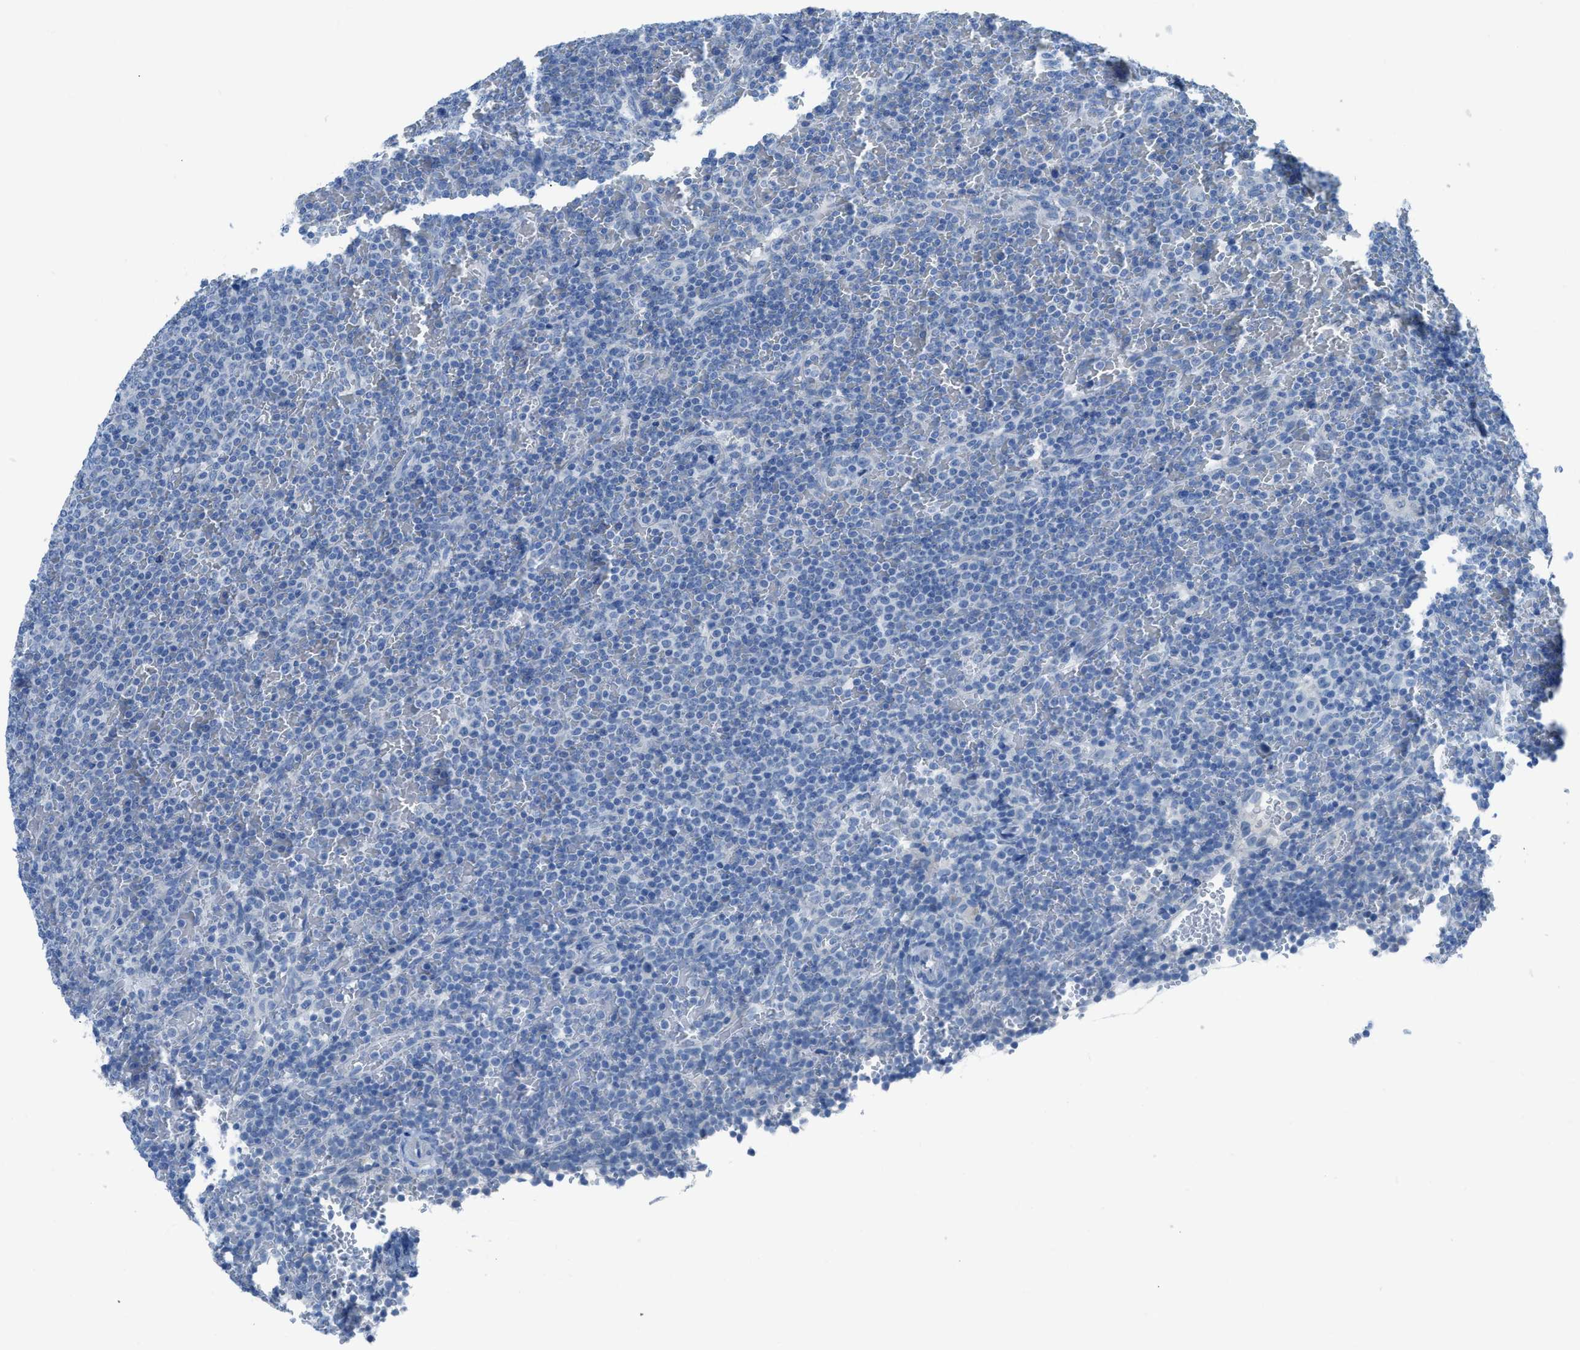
{"staining": {"intensity": "negative", "quantity": "none", "location": "none"}, "tissue": "lymphoma", "cell_type": "Tumor cells", "image_type": "cancer", "snomed": [{"axis": "morphology", "description": "Malignant lymphoma, non-Hodgkin's type, Low grade"}, {"axis": "topography", "description": "Spleen"}], "caption": "High power microscopy histopathology image of an immunohistochemistry micrograph of lymphoma, revealing no significant positivity in tumor cells.", "gene": "ACAN", "patient": {"sex": "female", "age": 77}}